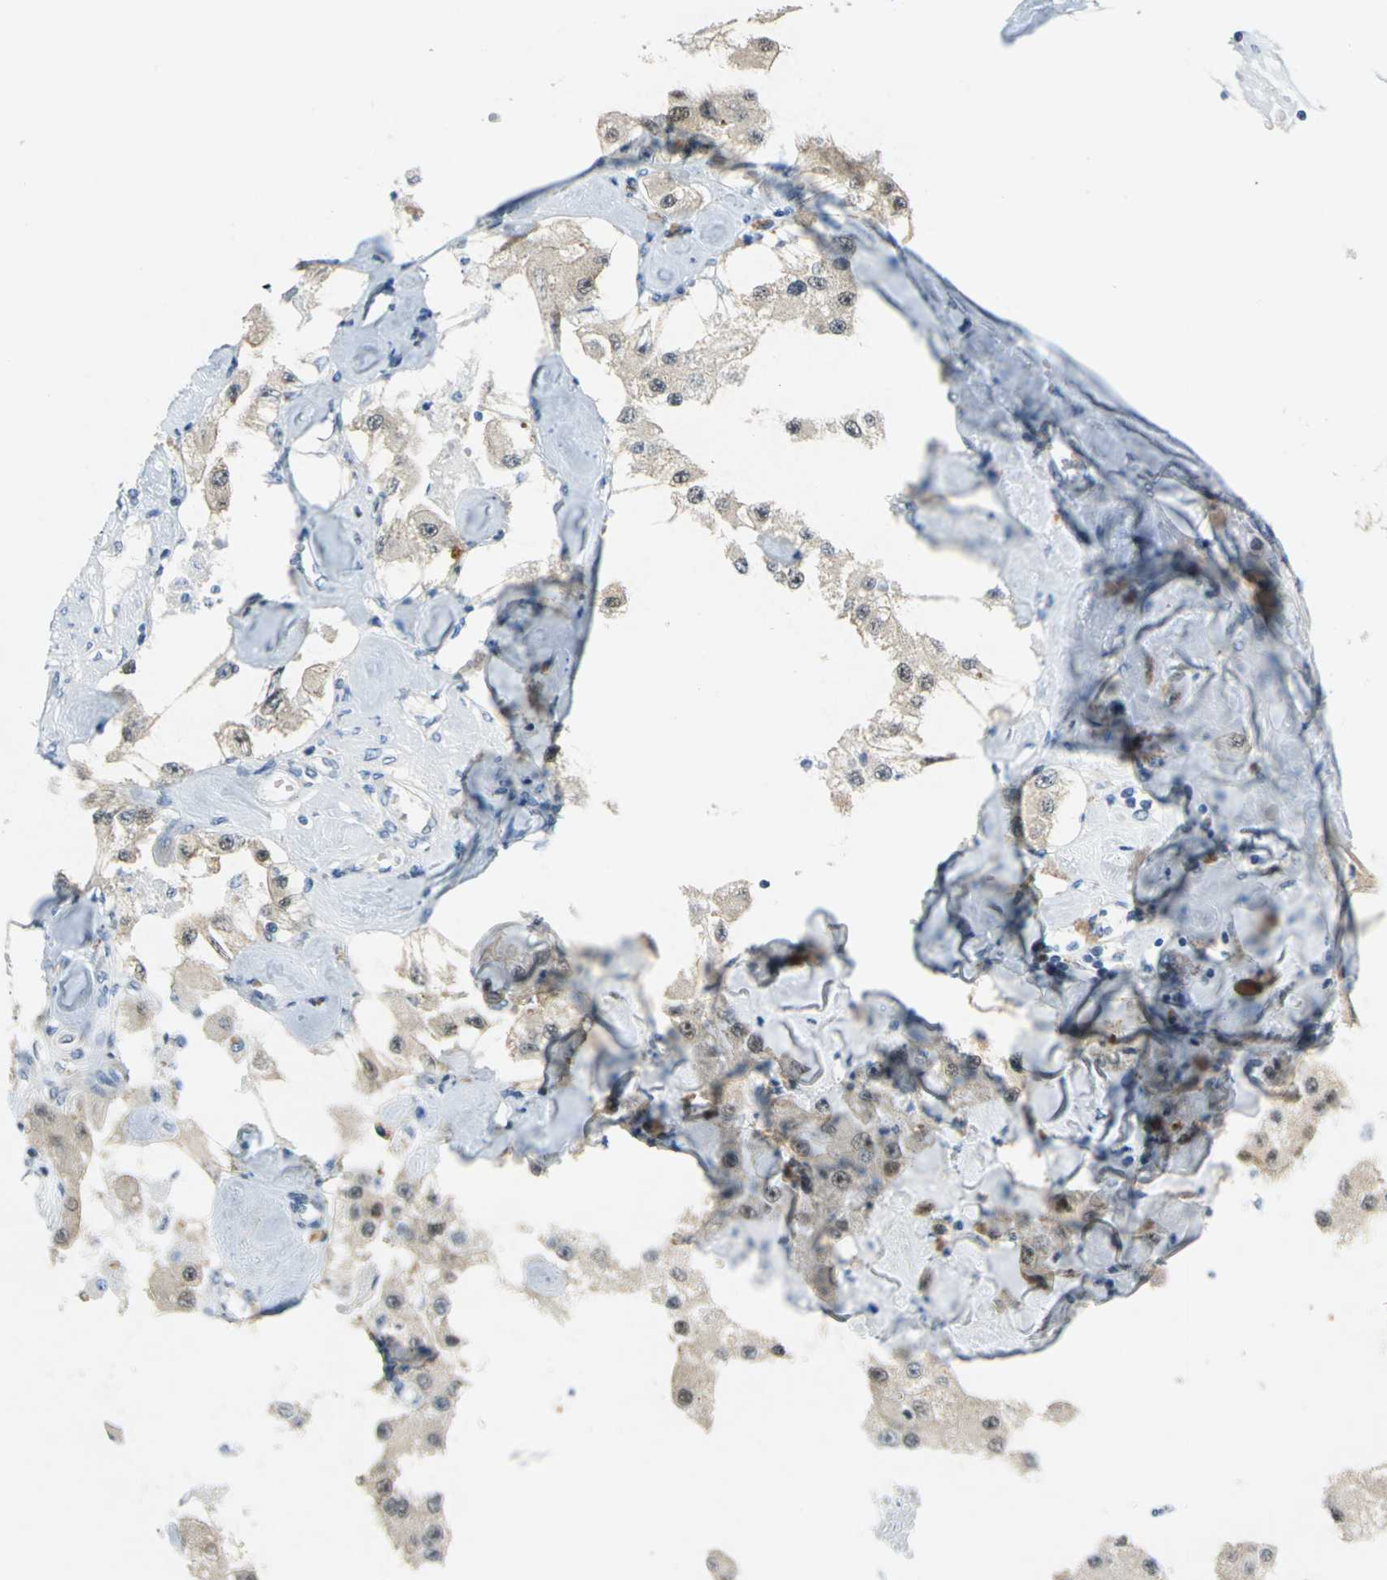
{"staining": {"intensity": "weak", "quantity": ">75%", "location": "cytoplasmic/membranous"}, "tissue": "carcinoid", "cell_type": "Tumor cells", "image_type": "cancer", "snomed": [{"axis": "morphology", "description": "Carcinoid, malignant, NOS"}, {"axis": "topography", "description": "Pancreas"}], "caption": "Protein staining reveals weak cytoplasmic/membranous positivity in approximately >75% of tumor cells in carcinoid. The protein is shown in brown color, while the nuclei are stained blue.", "gene": "PIN1", "patient": {"sex": "male", "age": 41}}